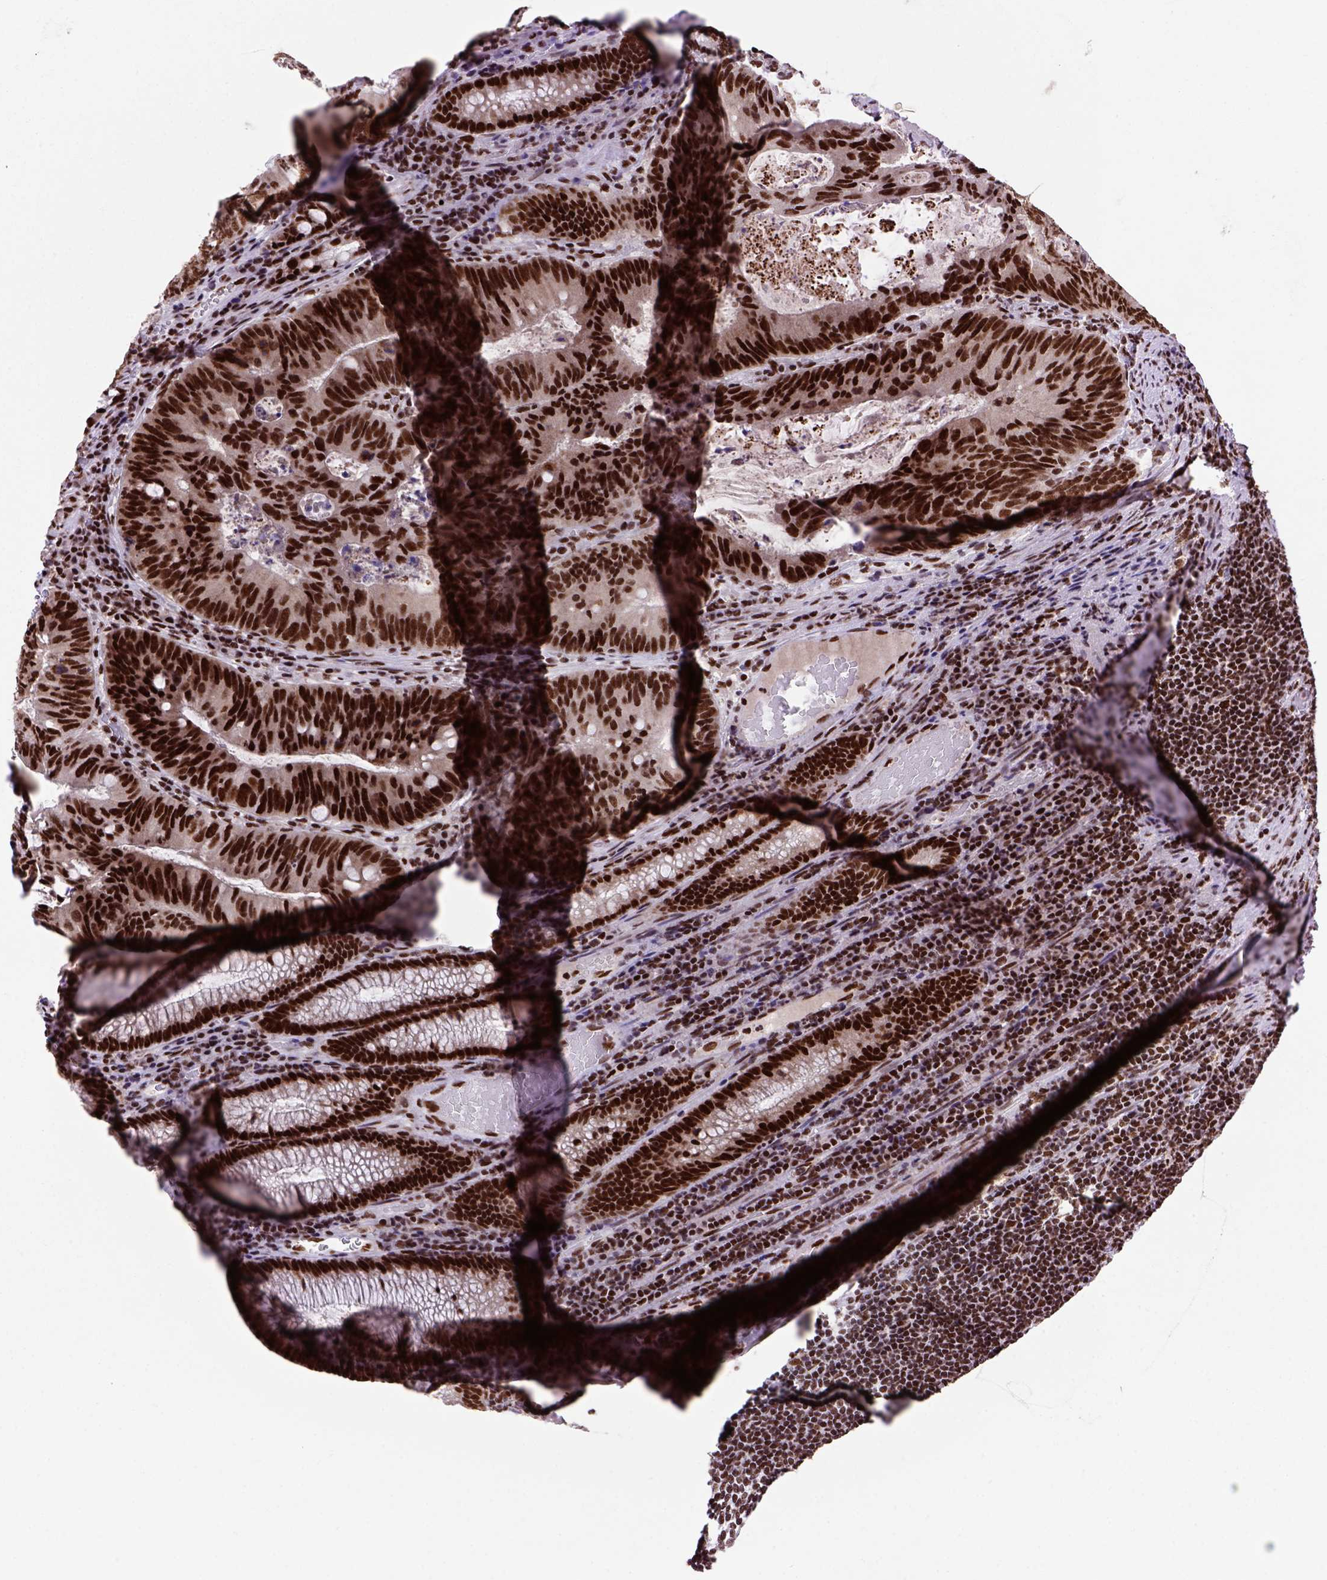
{"staining": {"intensity": "strong", "quantity": ">75%", "location": "nuclear"}, "tissue": "colorectal cancer", "cell_type": "Tumor cells", "image_type": "cancer", "snomed": [{"axis": "morphology", "description": "Adenocarcinoma, NOS"}, {"axis": "topography", "description": "Colon"}], "caption": "Adenocarcinoma (colorectal) was stained to show a protein in brown. There is high levels of strong nuclear expression in approximately >75% of tumor cells. The protein is shown in brown color, while the nuclei are stained blue.", "gene": "NSMCE2", "patient": {"sex": "male", "age": 67}}